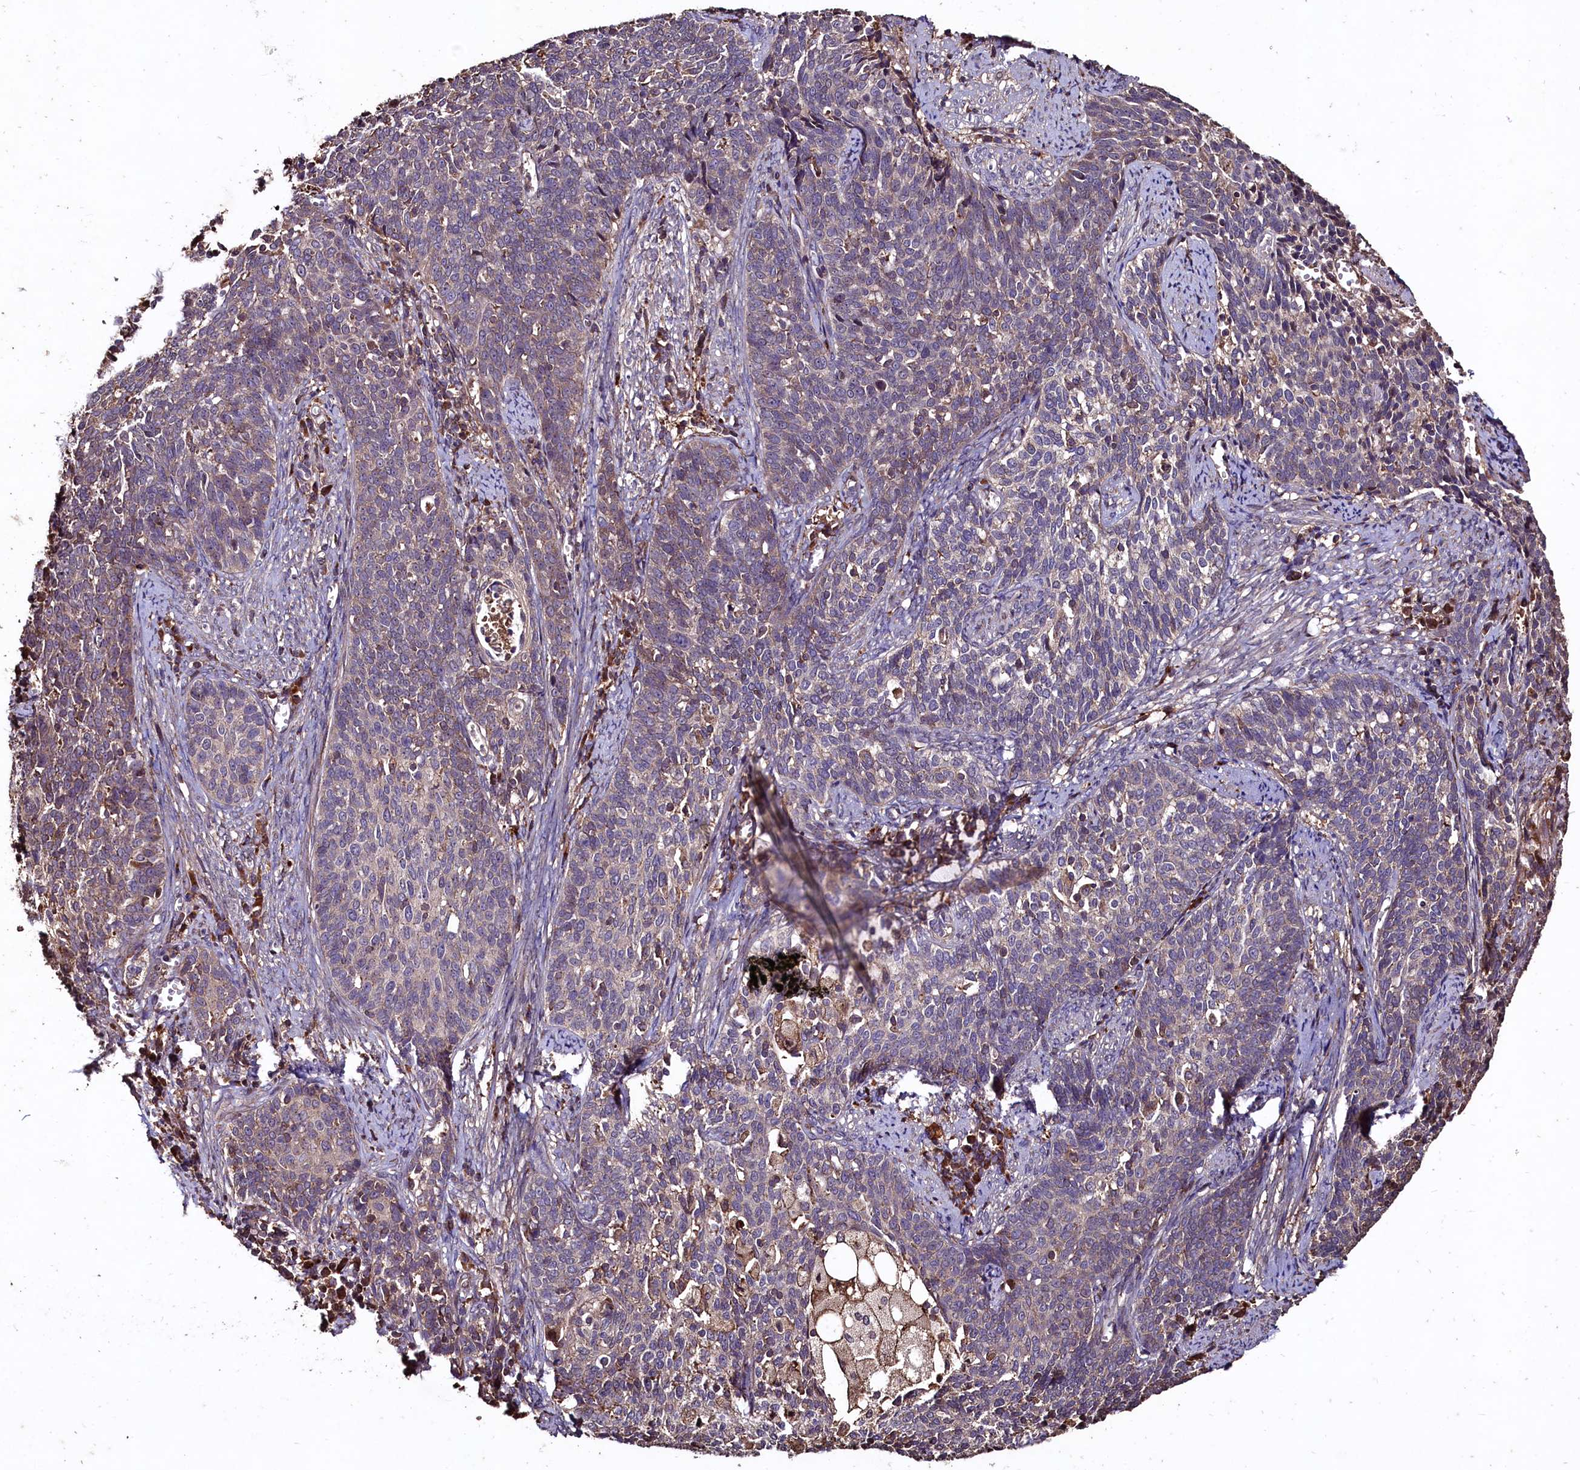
{"staining": {"intensity": "weak", "quantity": "<25%", "location": "cytoplasmic/membranous"}, "tissue": "cervical cancer", "cell_type": "Tumor cells", "image_type": "cancer", "snomed": [{"axis": "morphology", "description": "Squamous cell carcinoma, NOS"}, {"axis": "topography", "description": "Cervix"}], "caption": "Histopathology image shows no significant protein expression in tumor cells of cervical cancer.", "gene": "TMEM98", "patient": {"sex": "female", "age": 39}}